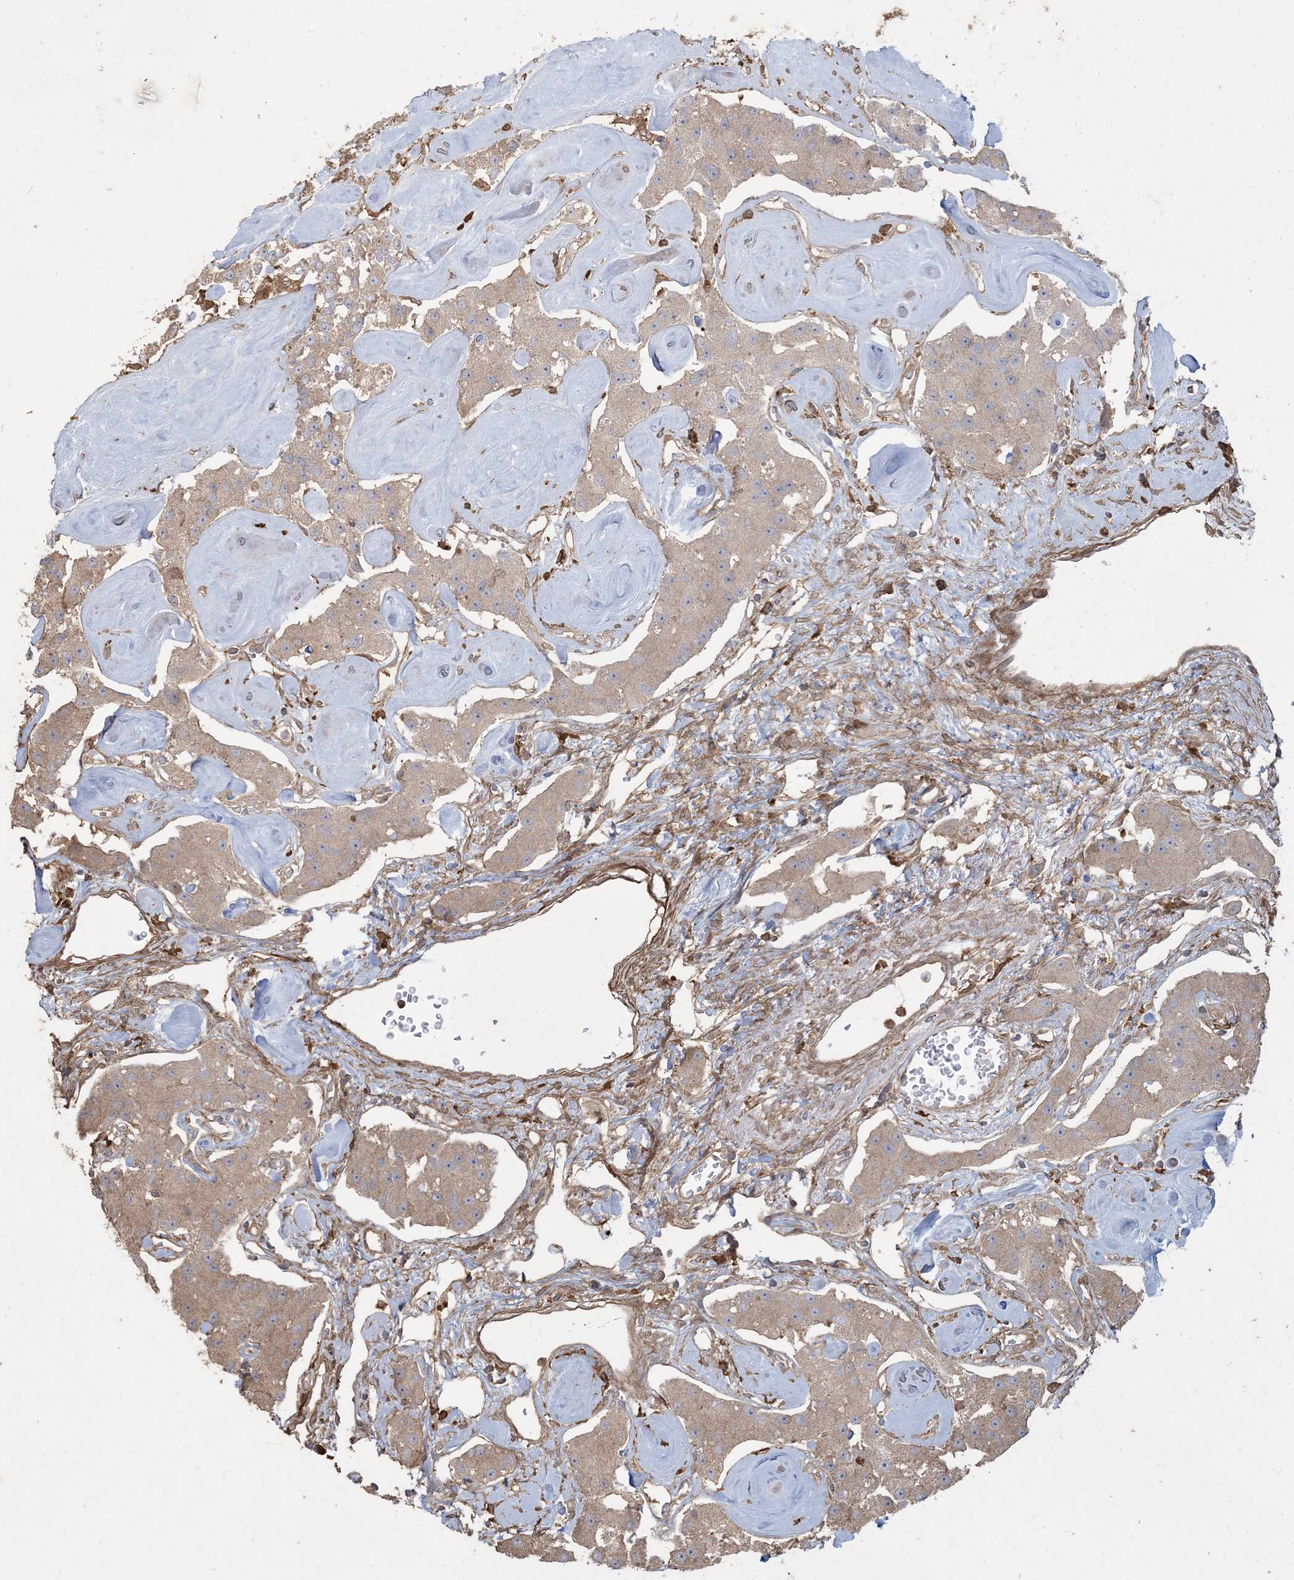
{"staining": {"intensity": "moderate", "quantity": ">75%", "location": "cytoplasmic/membranous"}, "tissue": "carcinoid", "cell_type": "Tumor cells", "image_type": "cancer", "snomed": [{"axis": "morphology", "description": "Carcinoid, malignant, NOS"}, {"axis": "topography", "description": "Pancreas"}], "caption": "Malignant carcinoid tissue shows moderate cytoplasmic/membranous expression in approximately >75% of tumor cells, visualized by immunohistochemistry.", "gene": "HNMT", "patient": {"sex": "male", "age": 41}}